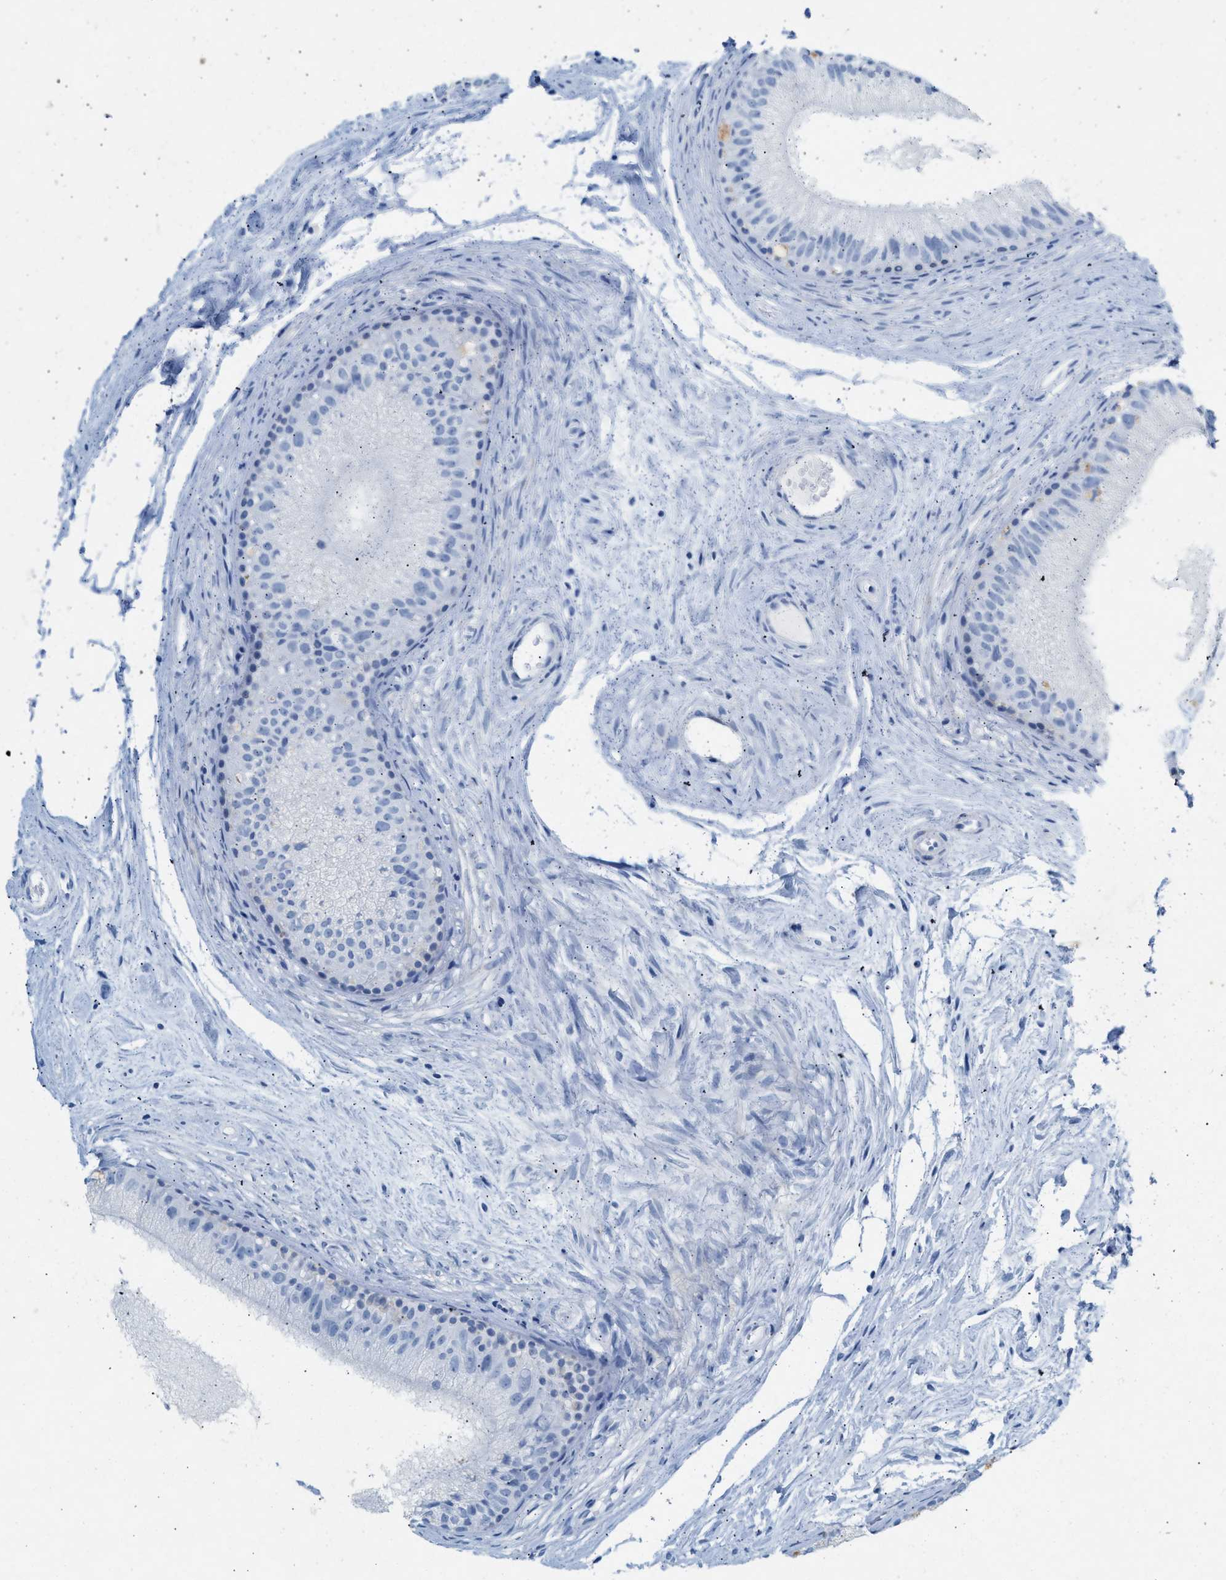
{"staining": {"intensity": "negative", "quantity": "none", "location": "none"}, "tissue": "epididymis", "cell_type": "Glandular cells", "image_type": "normal", "snomed": [{"axis": "morphology", "description": "Normal tissue, NOS"}, {"axis": "topography", "description": "Epididymis"}], "caption": "Histopathology image shows no protein expression in glandular cells of normal epididymis.", "gene": "HHATL", "patient": {"sex": "male", "age": 56}}